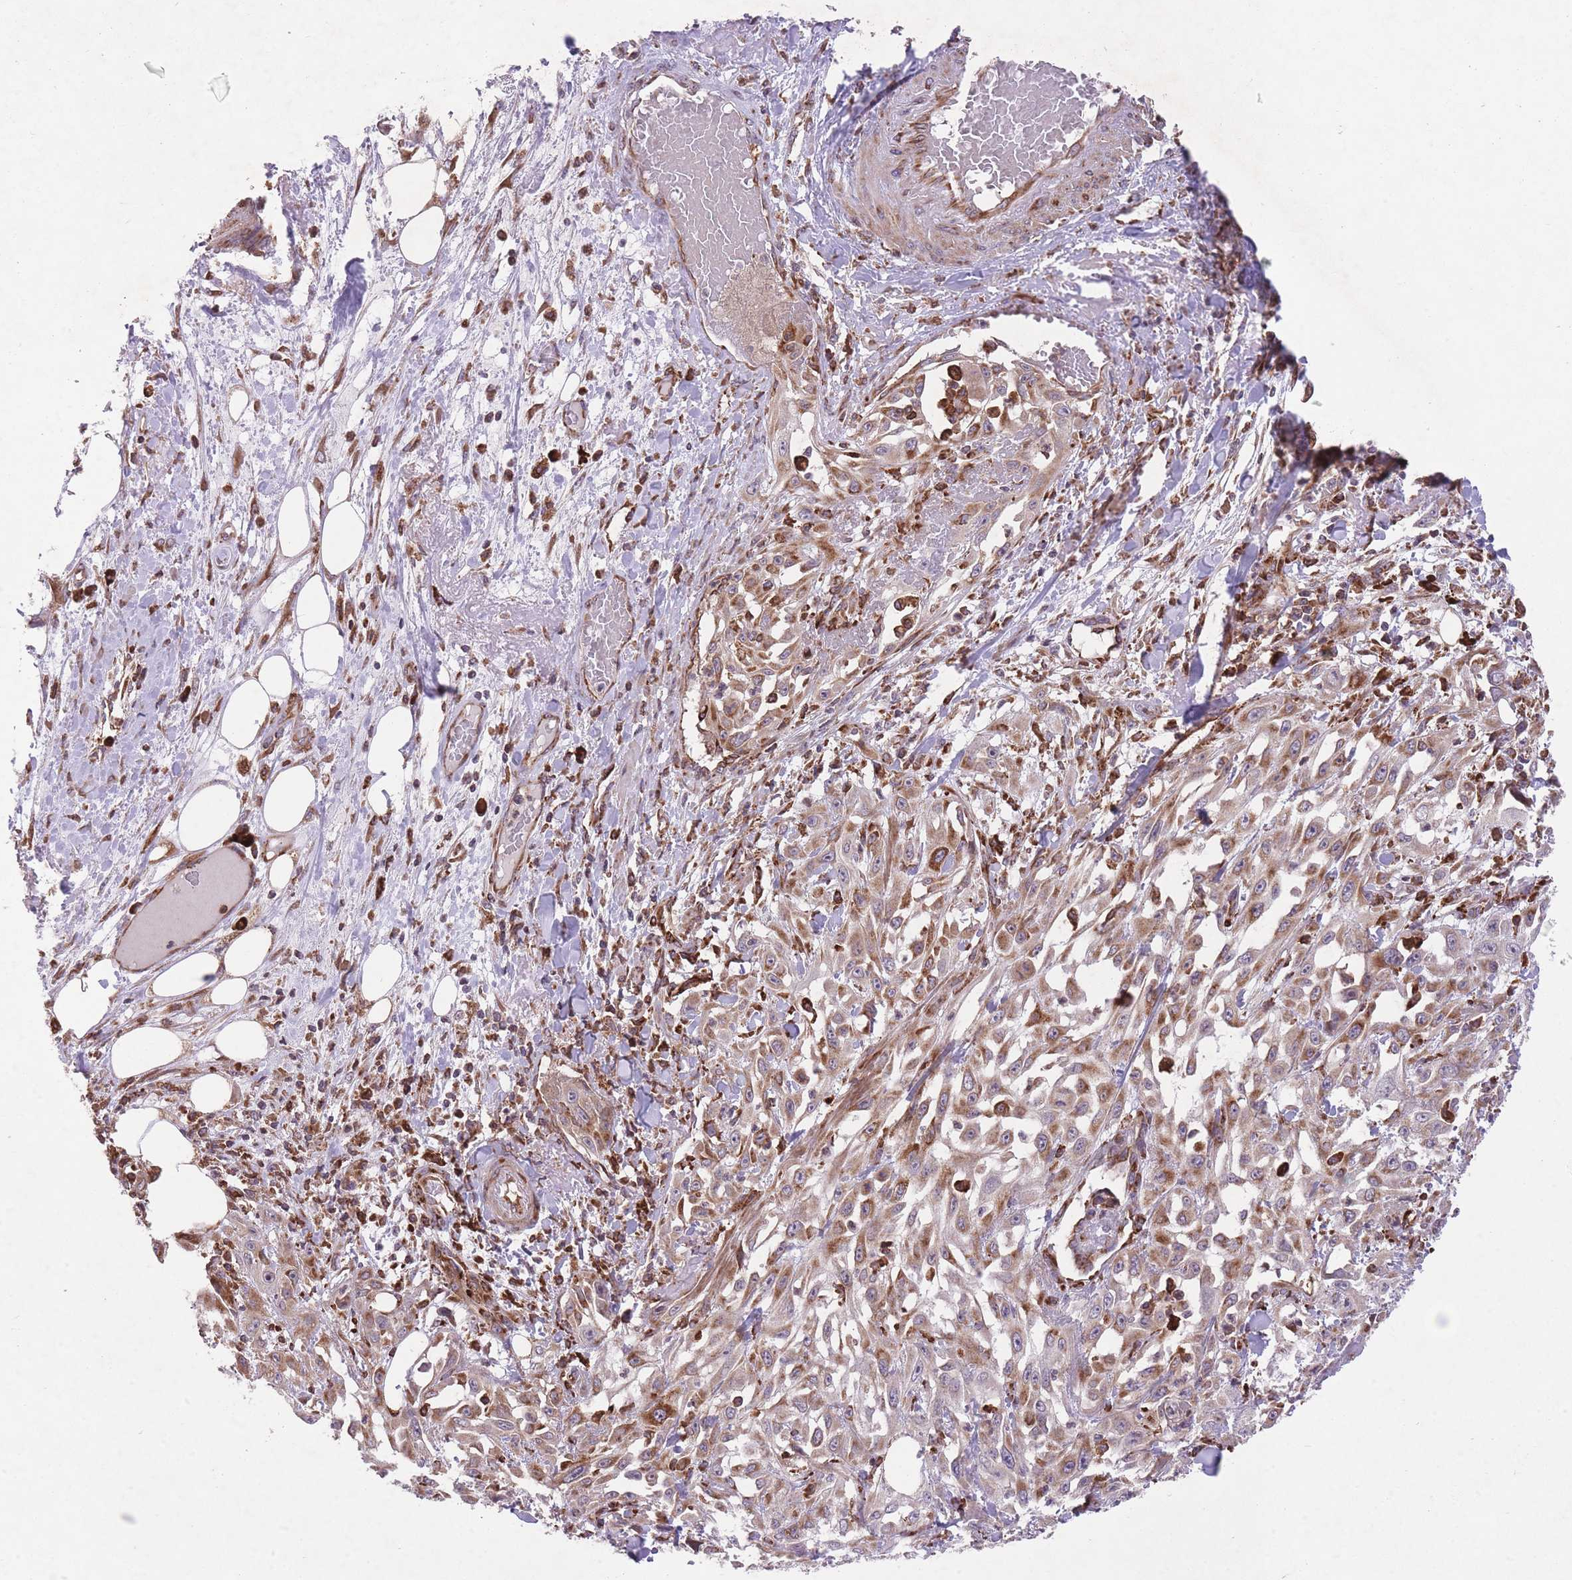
{"staining": {"intensity": "moderate", "quantity": ">75%", "location": "cytoplasmic/membranous"}, "tissue": "skin cancer", "cell_type": "Tumor cells", "image_type": "cancer", "snomed": [{"axis": "morphology", "description": "Squamous cell carcinoma, NOS"}, {"axis": "morphology", "description": "Squamous cell carcinoma, metastatic, NOS"}, {"axis": "topography", "description": "Skin"}, {"axis": "topography", "description": "Lymph node"}], "caption": "Approximately >75% of tumor cells in human skin cancer exhibit moderate cytoplasmic/membranous protein staining as visualized by brown immunohistochemical staining.", "gene": "TTLL3", "patient": {"sex": "male", "age": 75}}